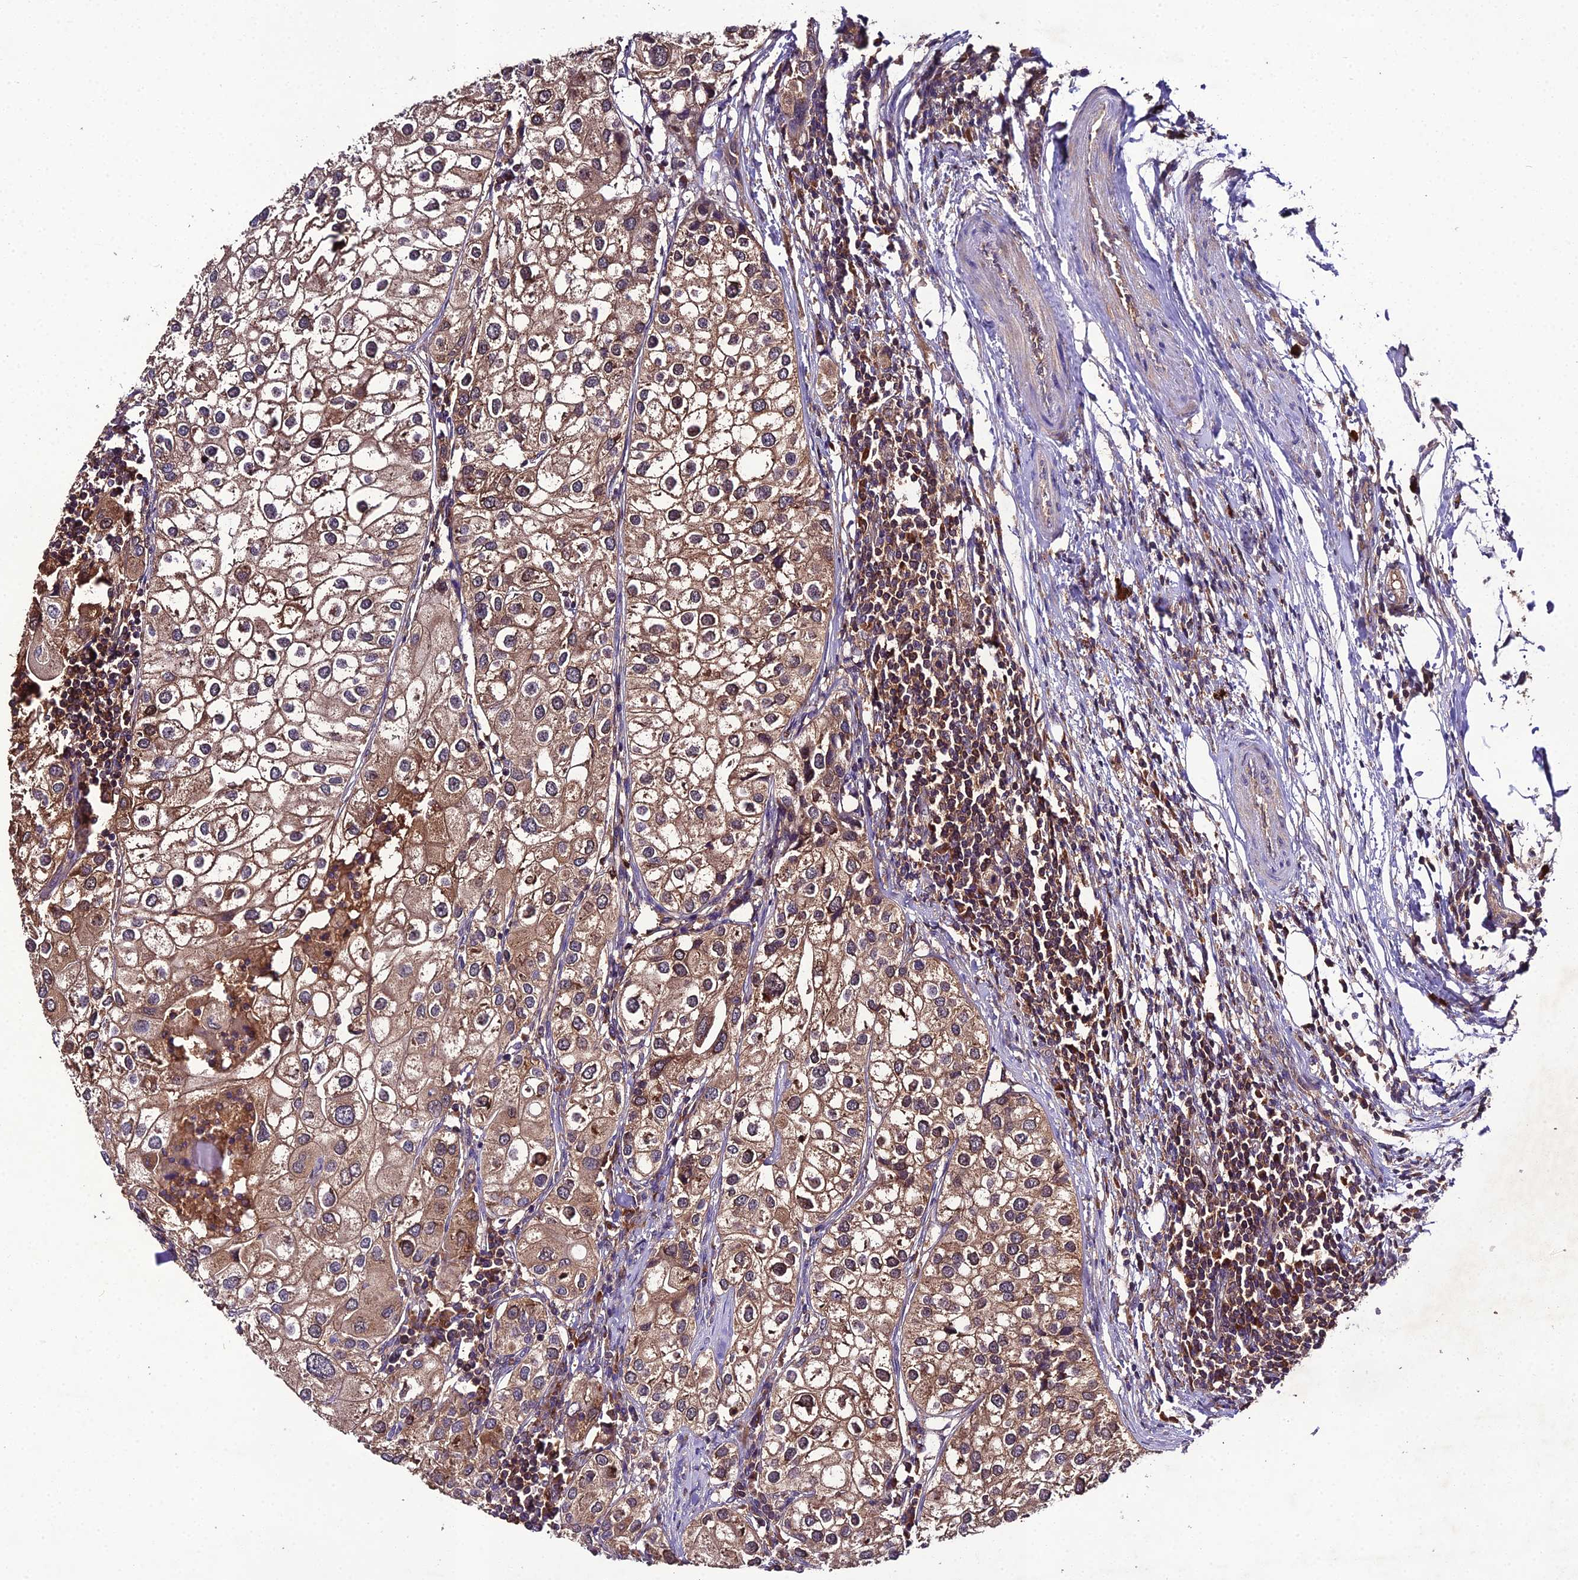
{"staining": {"intensity": "moderate", "quantity": ">75%", "location": "cytoplasmic/membranous"}, "tissue": "urothelial cancer", "cell_type": "Tumor cells", "image_type": "cancer", "snomed": [{"axis": "morphology", "description": "Urothelial carcinoma, High grade"}, {"axis": "topography", "description": "Urinary bladder"}], "caption": "Immunohistochemistry (IHC) photomicrograph of high-grade urothelial carcinoma stained for a protein (brown), which exhibits medium levels of moderate cytoplasmic/membranous staining in about >75% of tumor cells.", "gene": "TMEM258", "patient": {"sex": "male", "age": 64}}